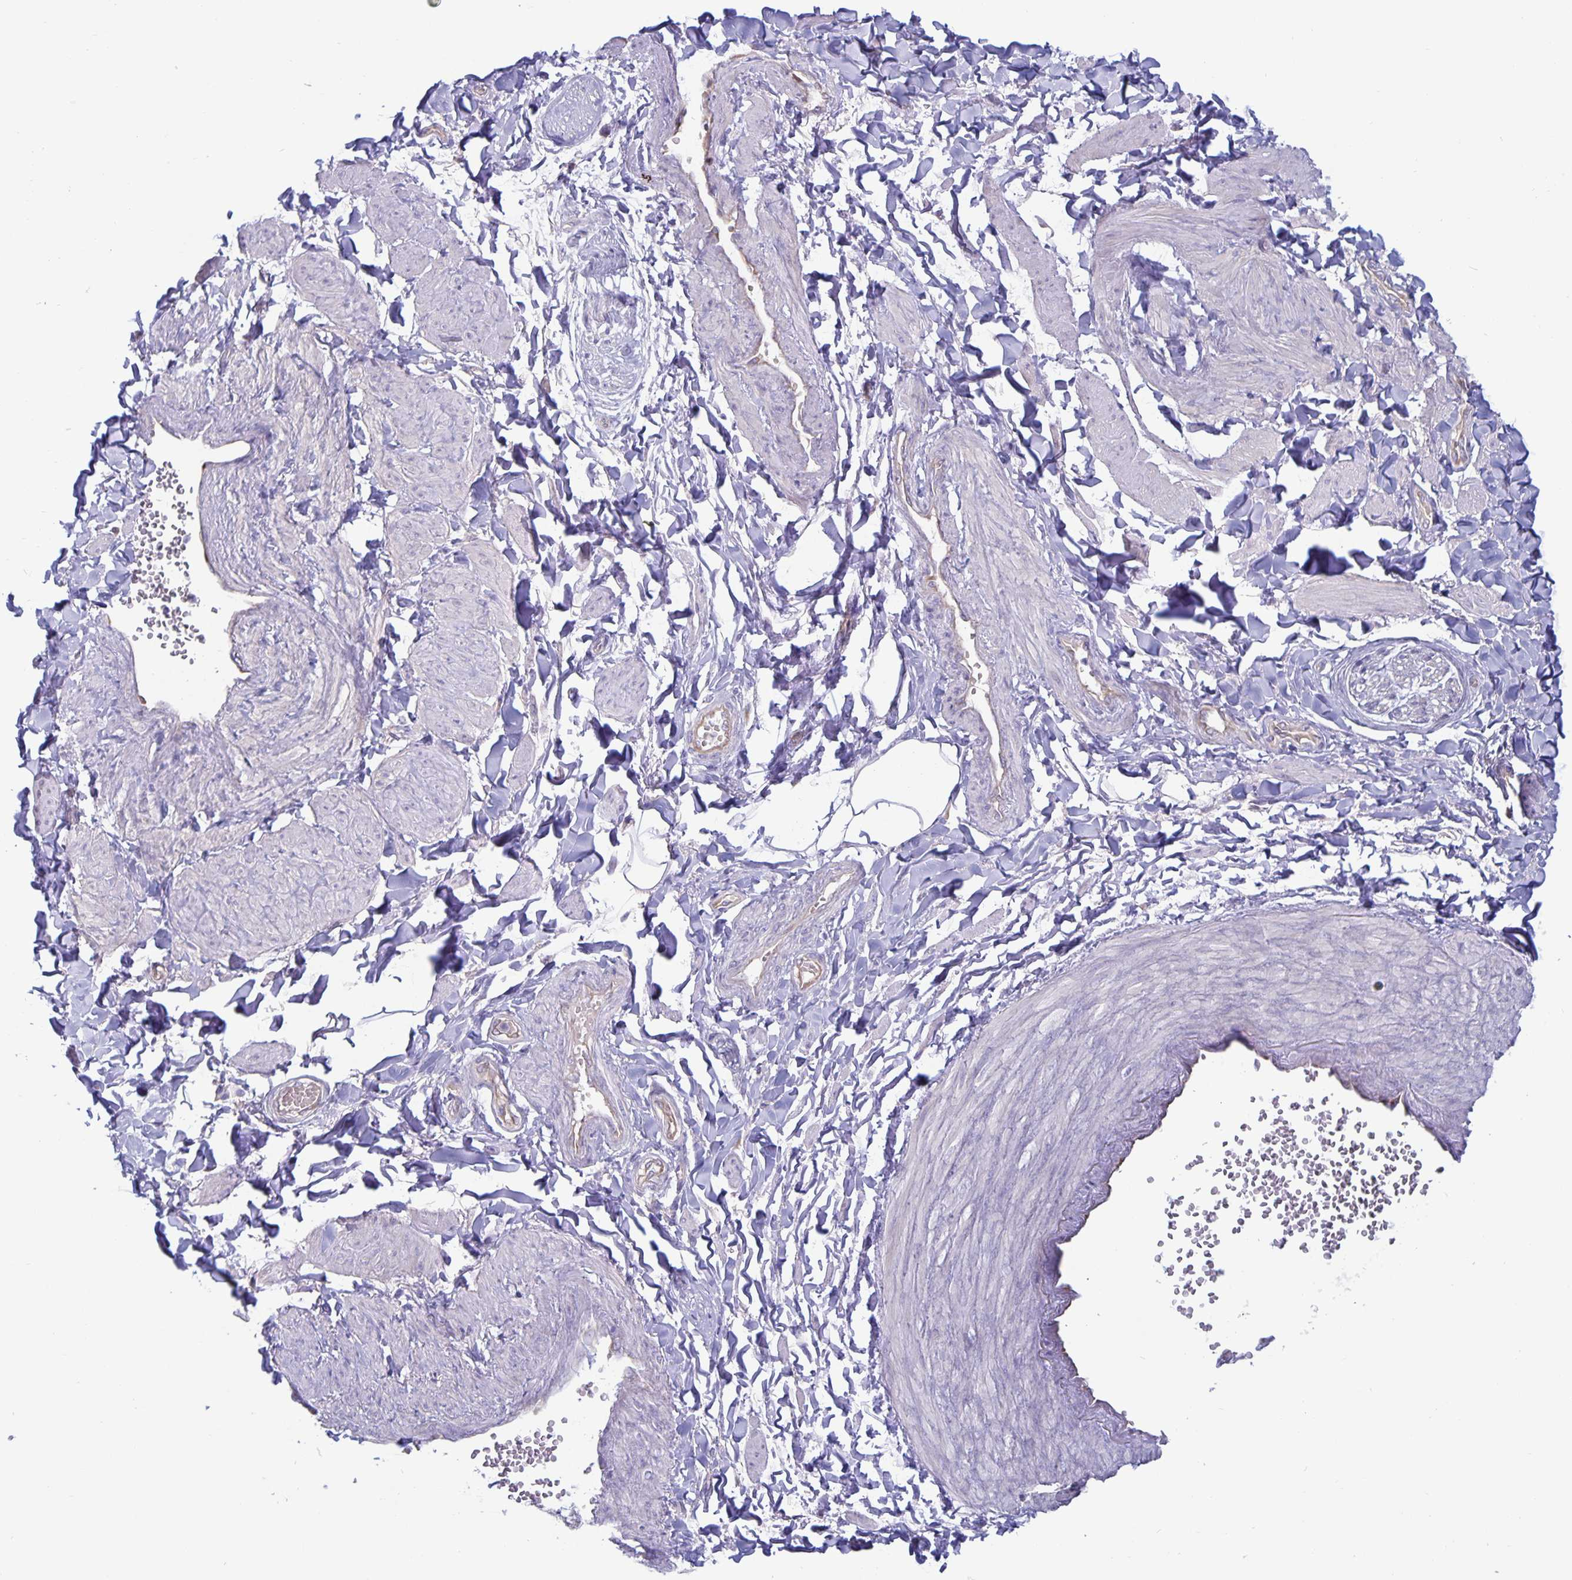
{"staining": {"intensity": "negative", "quantity": "none", "location": "none"}, "tissue": "adipose tissue", "cell_type": "Adipocytes", "image_type": "normal", "snomed": [{"axis": "morphology", "description": "Normal tissue, NOS"}, {"axis": "topography", "description": "Epididymis"}, {"axis": "topography", "description": "Peripheral nerve tissue"}], "caption": "The histopathology image displays no significant expression in adipocytes of adipose tissue.", "gene": "PLCB3", "patient": {"sex": "male", "age": 32}}